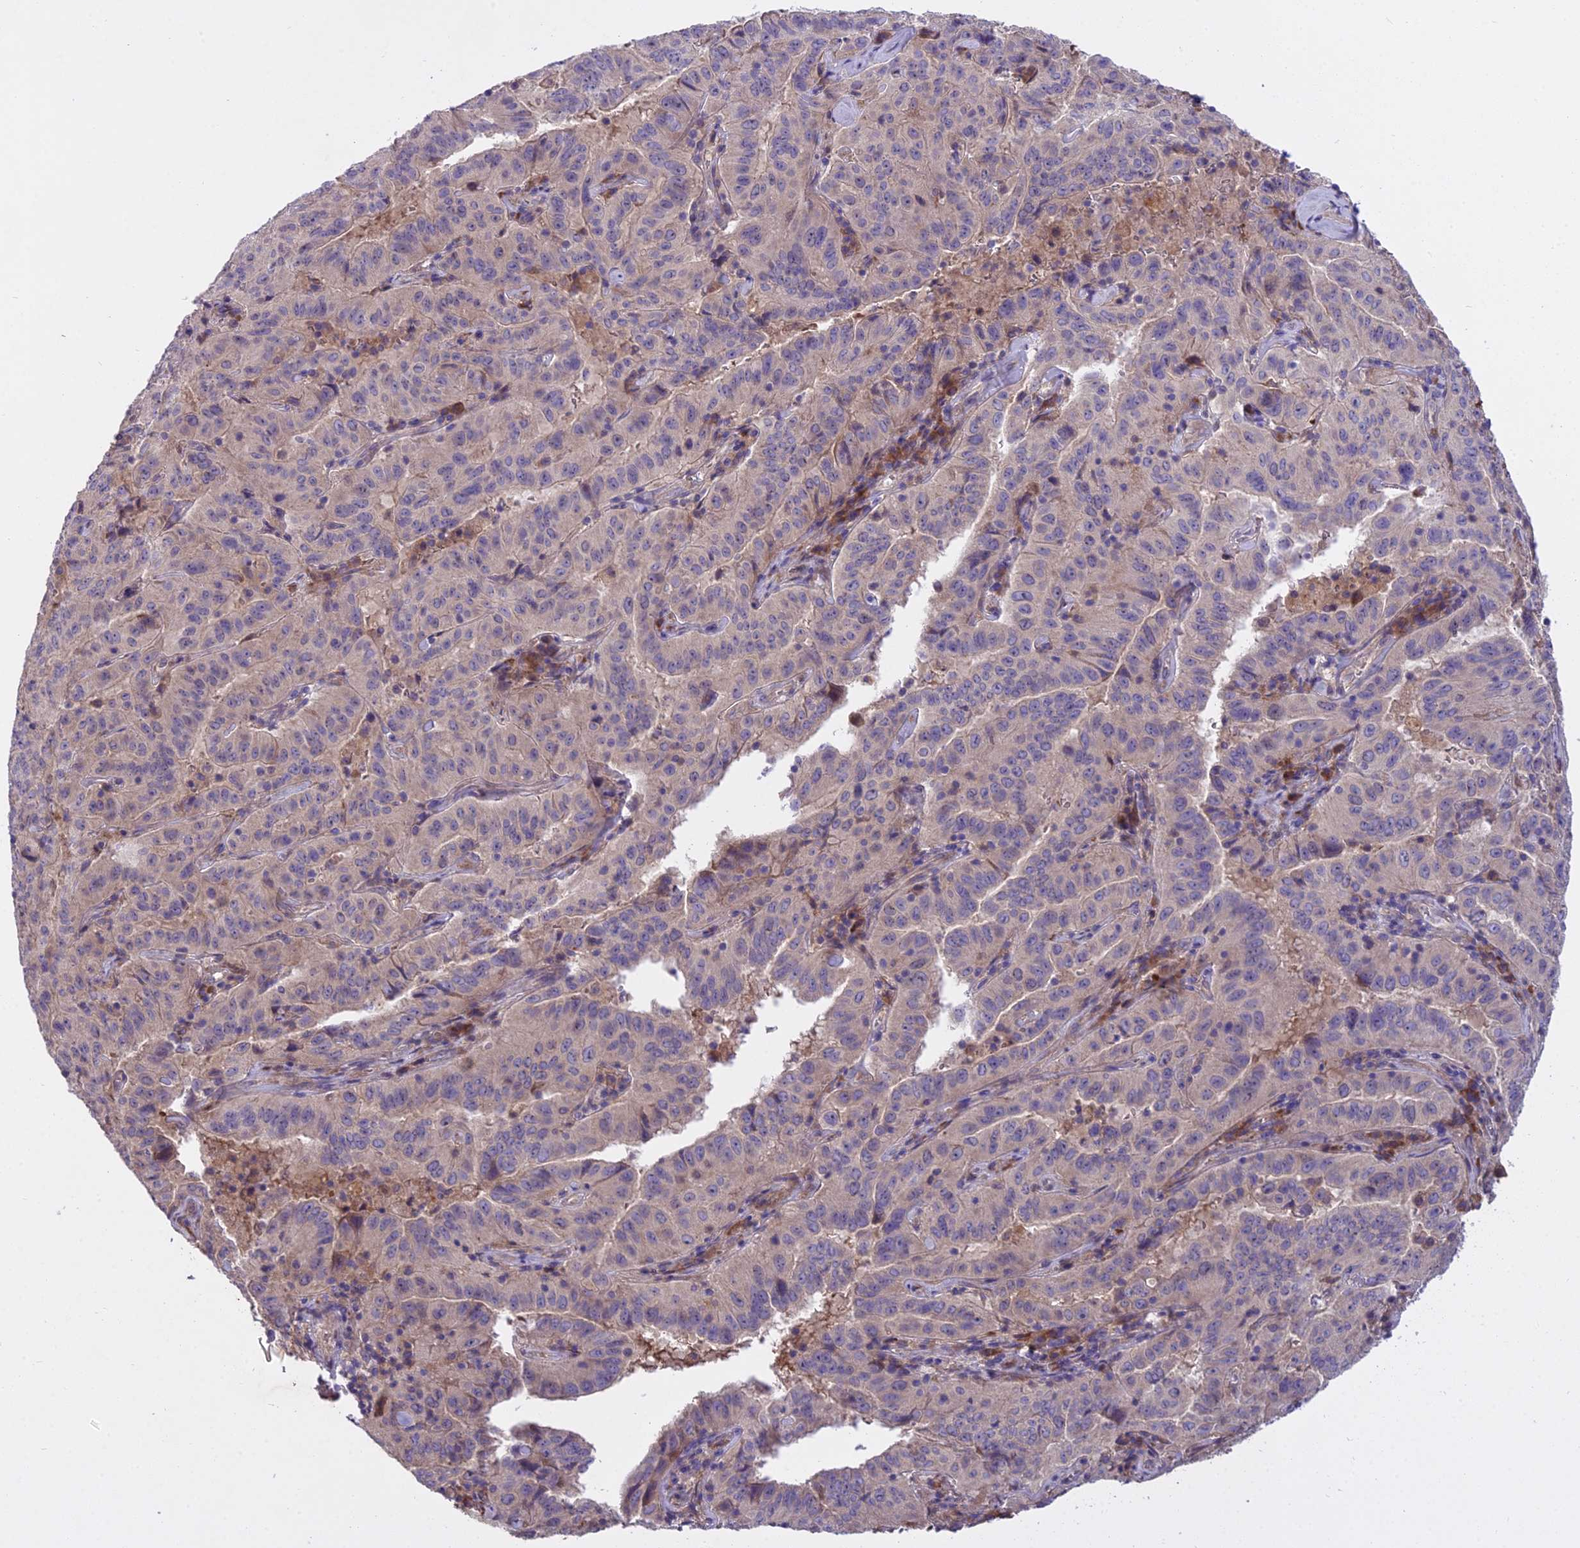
{"staining": {"intensity": "negative", "quantity": "none", "location": "none"}, "tissue": "pancreatic cancer", "cell_type": "Tumor cells", "image_type": "cancer", "snomed": [{"axis": "morphology", "description": "Adenocarcinoma, NOS"}, {"axis": "topography", "description": "Pancreas"}], "caption": "Tumor cells are negative for protein expression in human adenocarcinoma (pancreatic).", "gene": "CENPL", "patient": {"sex": "male", "age": 63}}